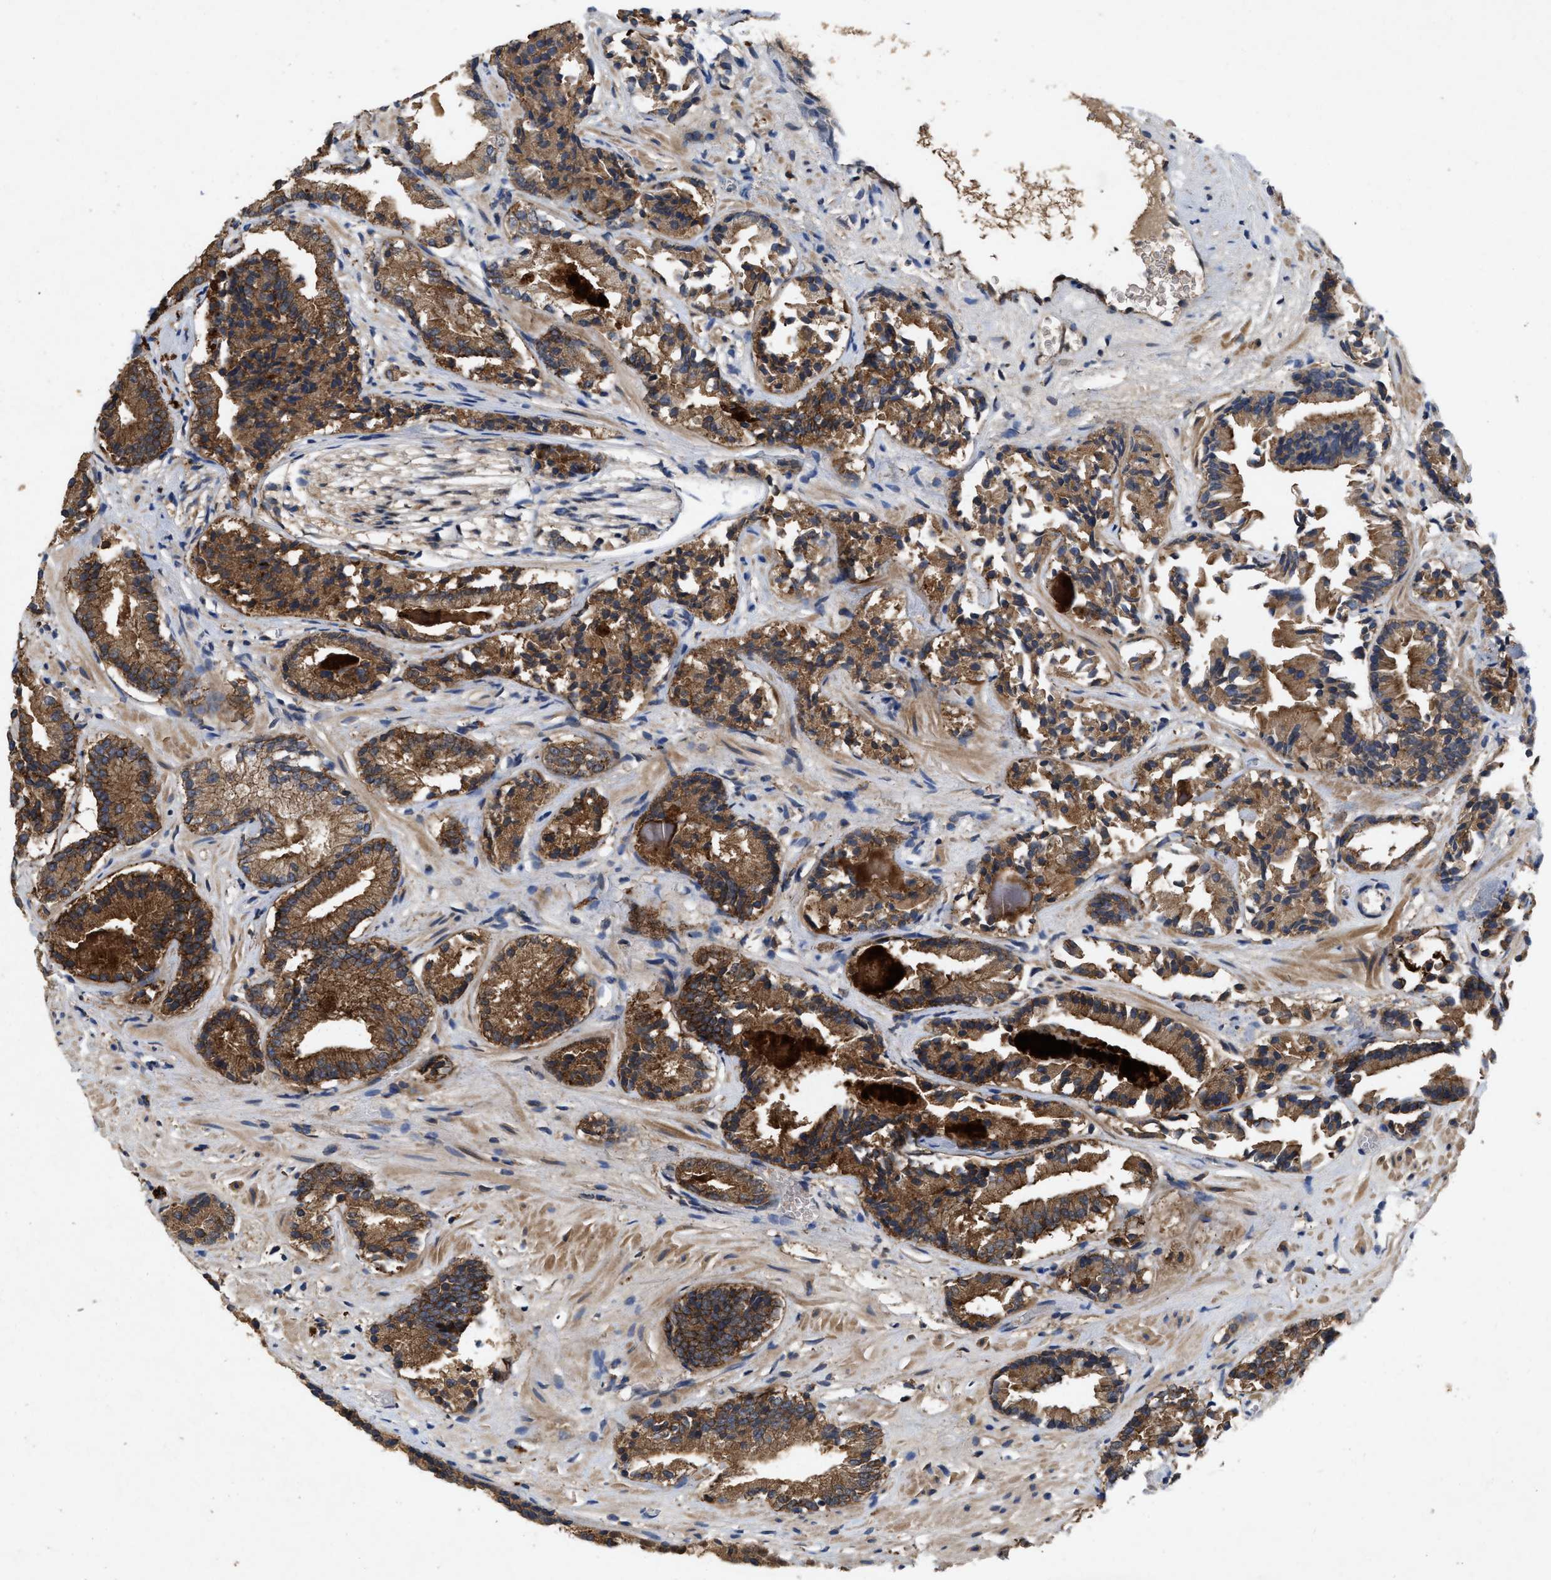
{"staining": {"intensity": "strong", "quantity": ">75%", "location": "cytoplasmic/membranous"}, "tissue": "prostate cancer", "cell_type": "Tumor cells", "image_type": "cancer", "snomed": [{"axis": "morphology", "description": "Adenocarcinoma, Low grade"}, {"axis": "topography", "description": "Prostate"}], "caption": "Prostate cancer was stained to show a protein in brown. There is high levels of strong cytoplasmic/membranous staining in about >75% of tumor cells.", "gene": "LPAR2", "patient": {"sex": "male", "age": 51}}